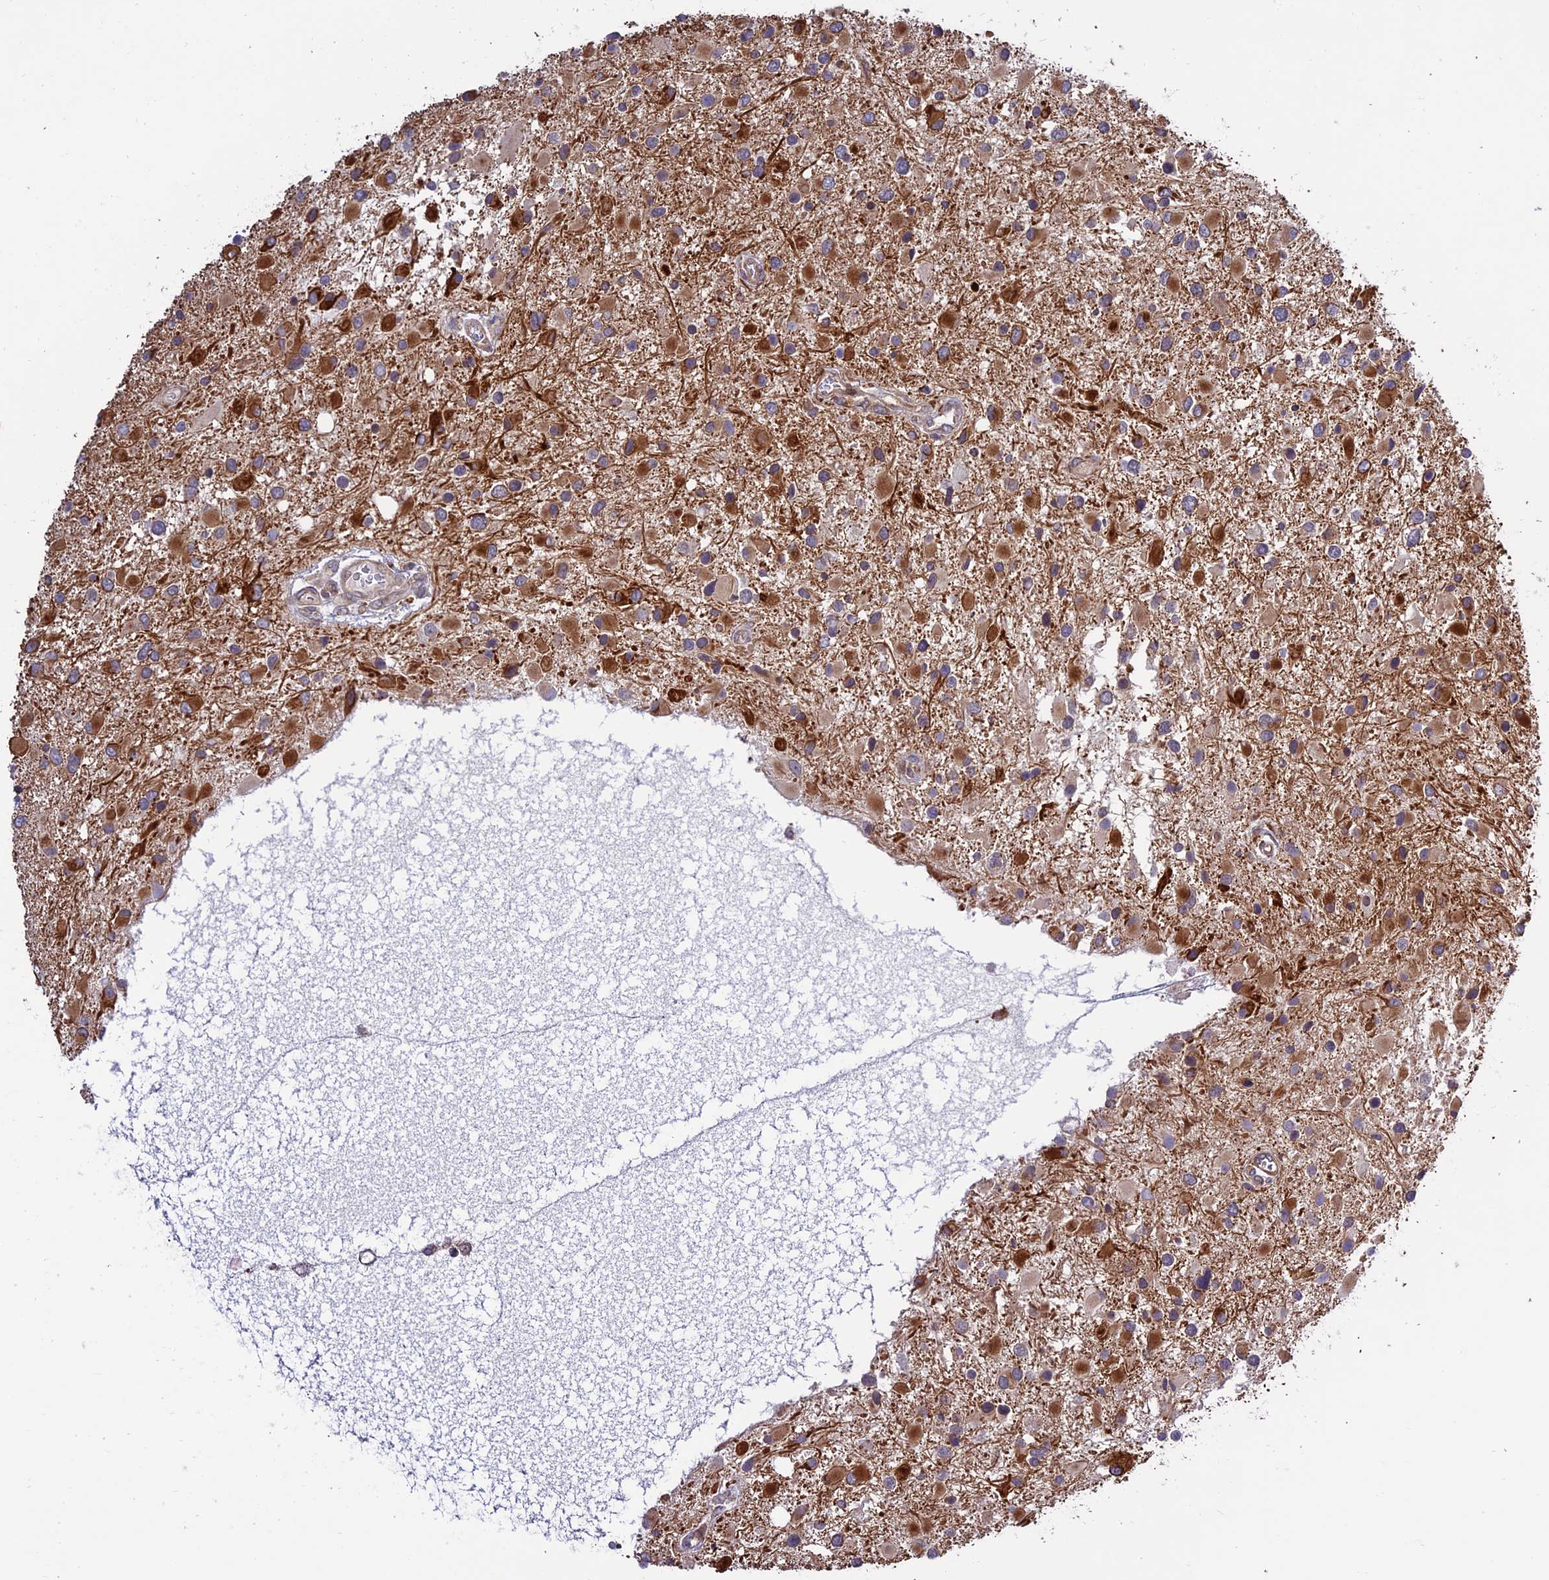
{"staining": {"intensity": "strong", "quantity": ">75%", "location": "cytoplasmic/membranous"}, "tissue": "glioma", "cell_type": "Tumor cells", "image_type": "cancer", "snomed": [{"axis": "morphology", "description": "Glioma, malignant, High grade"}, {"axis": "topography", "description": "Brain"}], "caption": "This is a photomicrograph of immunohistochemistry (IHC) staining of high-grade glioma (malignant), which shows strong staining in the cytoplasmic/membranous of tumor cells.", "gene": "TNIP3", "patient": {"sex": "male", "age": 53}}